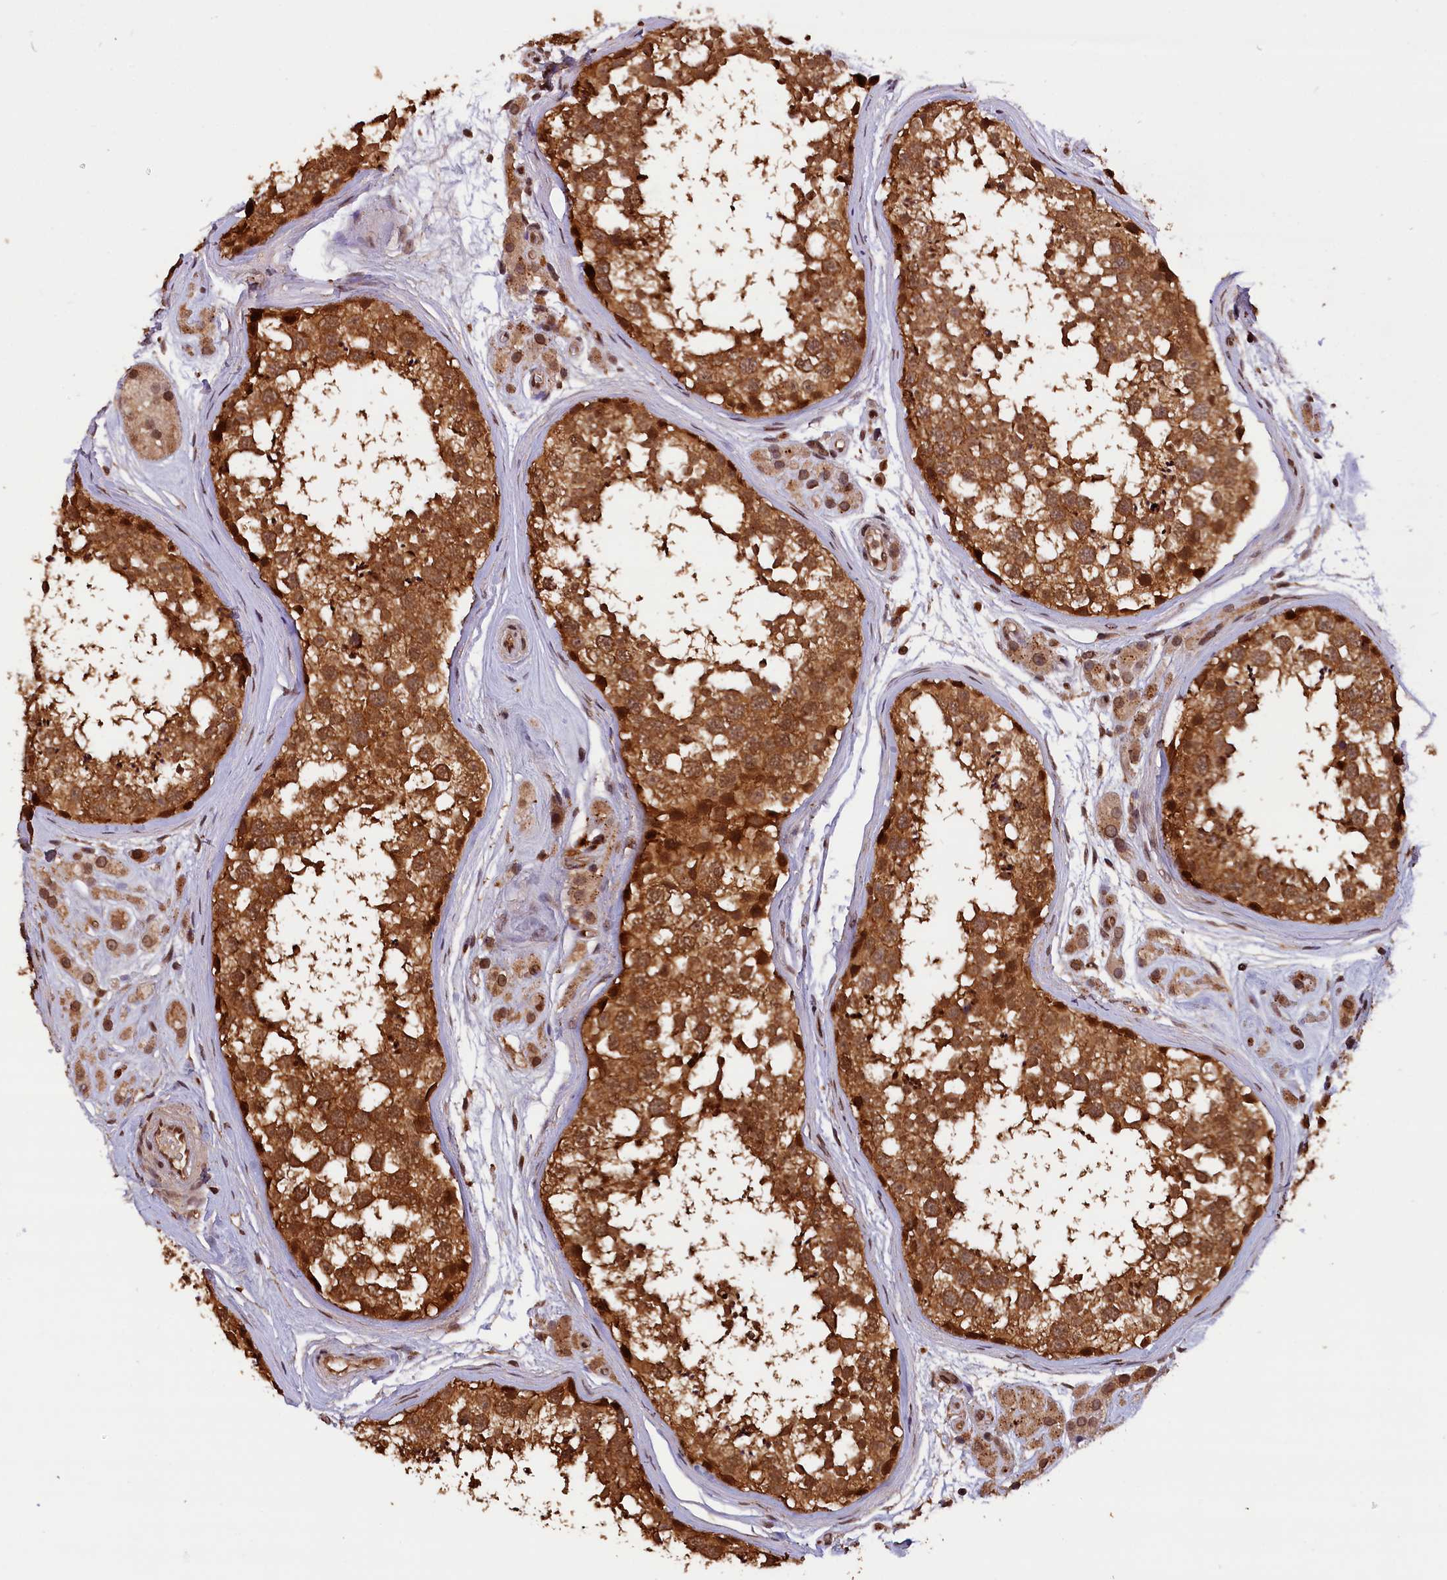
{"staining": {"intensity": "strong", "quantity": ">75%", "location": "cytoplasmic/membranous,nuclear"}, "tissue": "testis", "cell_type": "Cells in seminiferous ducts", "image_type": "normal", "snomed": [{"axis": "morphology", "description": "Normal tissue, NOS"}, {"axis": "topography", "description": "Testis"}], "caption": "The micrograph reveals immunohistochemical staining of unremarkable testis. There is strong cytoplasmic/membranous,nuclear expression is identified in approximately >75% of cells in seminiferous ducts.", "gene": "IST1", "patient": {"sex": "male", "age": 56}}